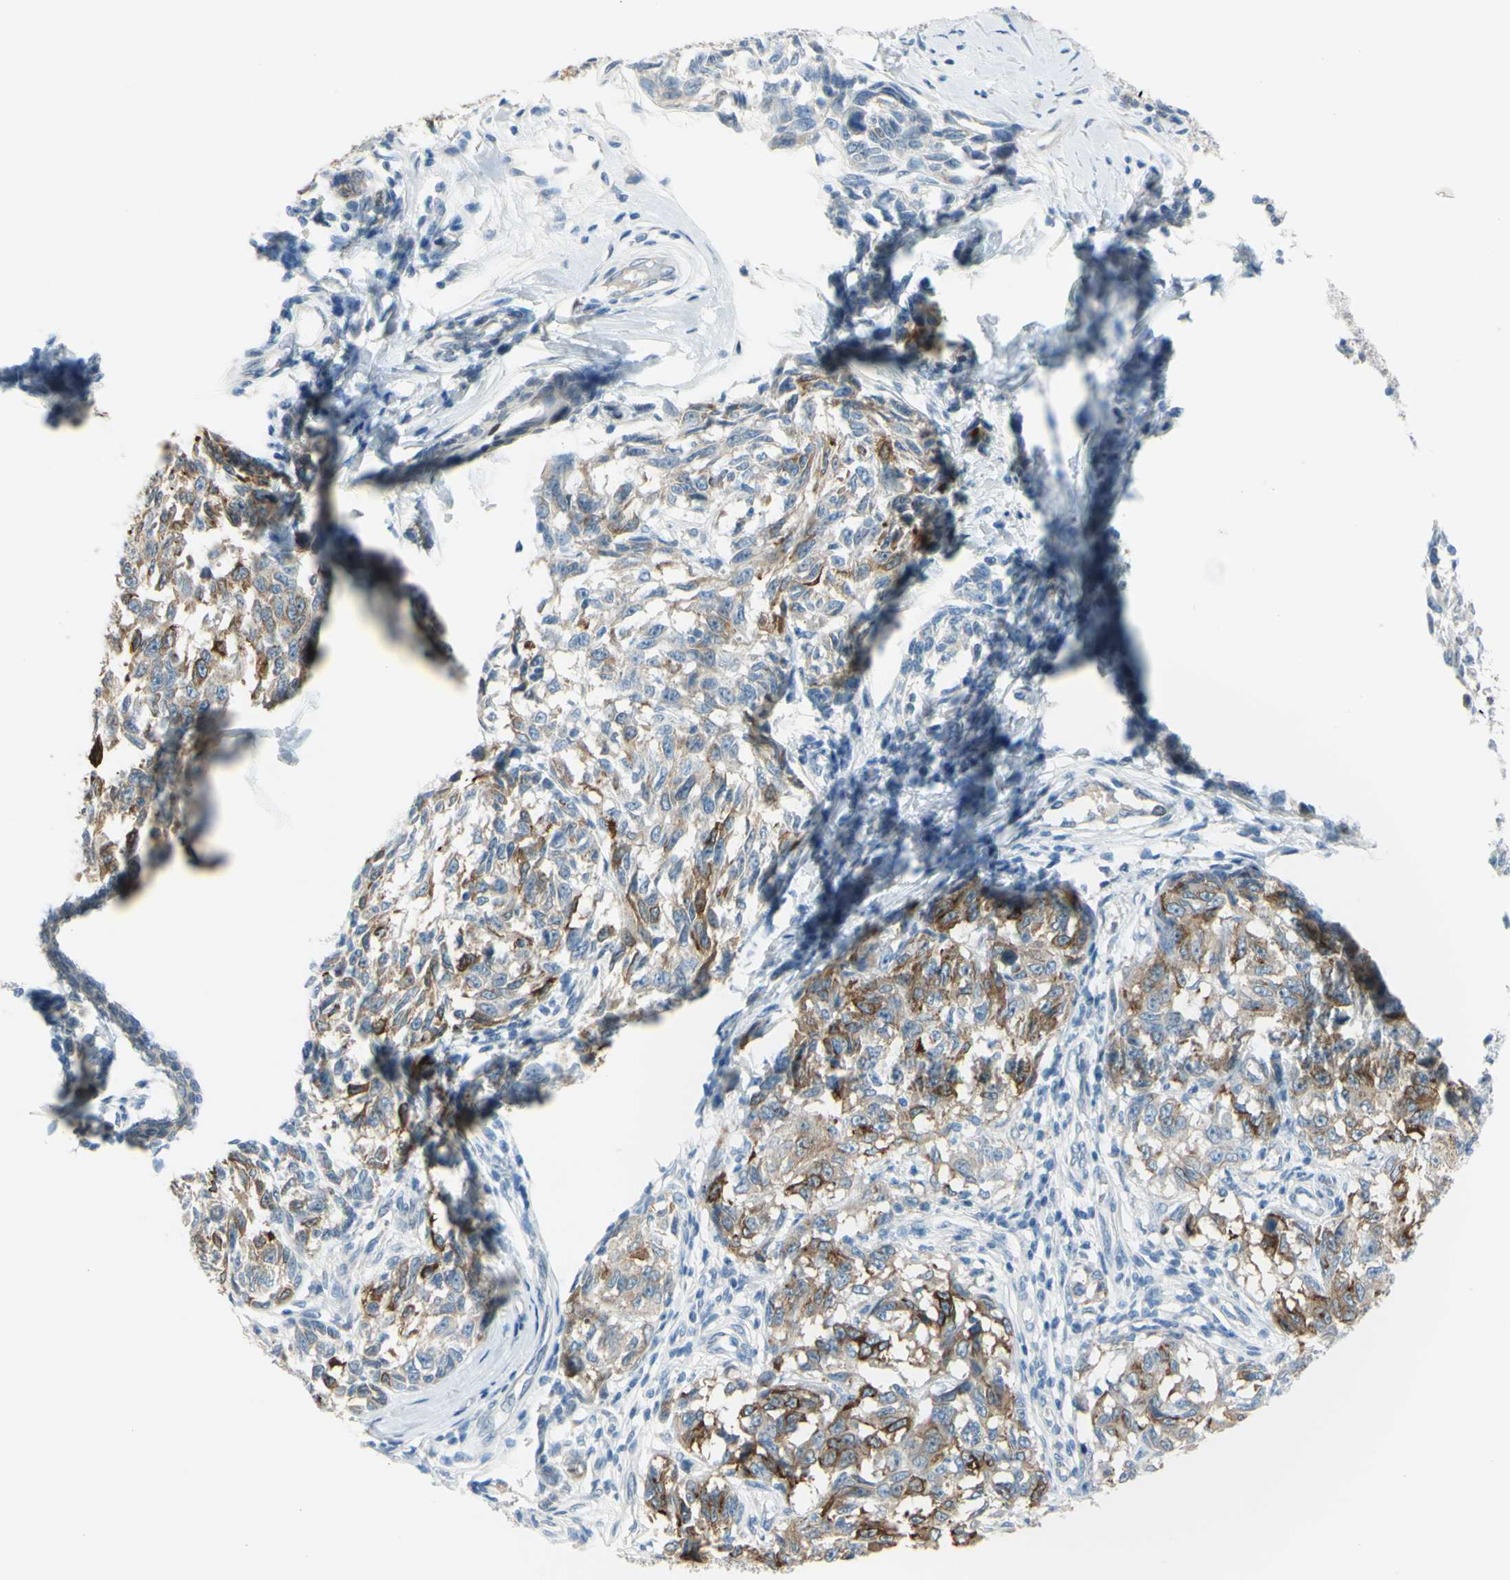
{"staining": {"intensity": "moderate", "quantity": "25%-75%", "location": "cytoplasmic/membranous"}, "tissue": "melanoma", "cell_type": "Tumor cells", "image_type": "cancer", "snomed": [{"axis": "morphology", "description": "Malignant melanoma, NOS"}, {"axis": "topography", "description": "Skin"}], "caption": "Immunohistochemical staining of human malignant melanoma reveals medium levels of moderate cytoplasmic/membranous protein staining in about 25%-75% of tumor cells.", "gene": "DCT", "patient": {"sex": "female", "age": 64}}